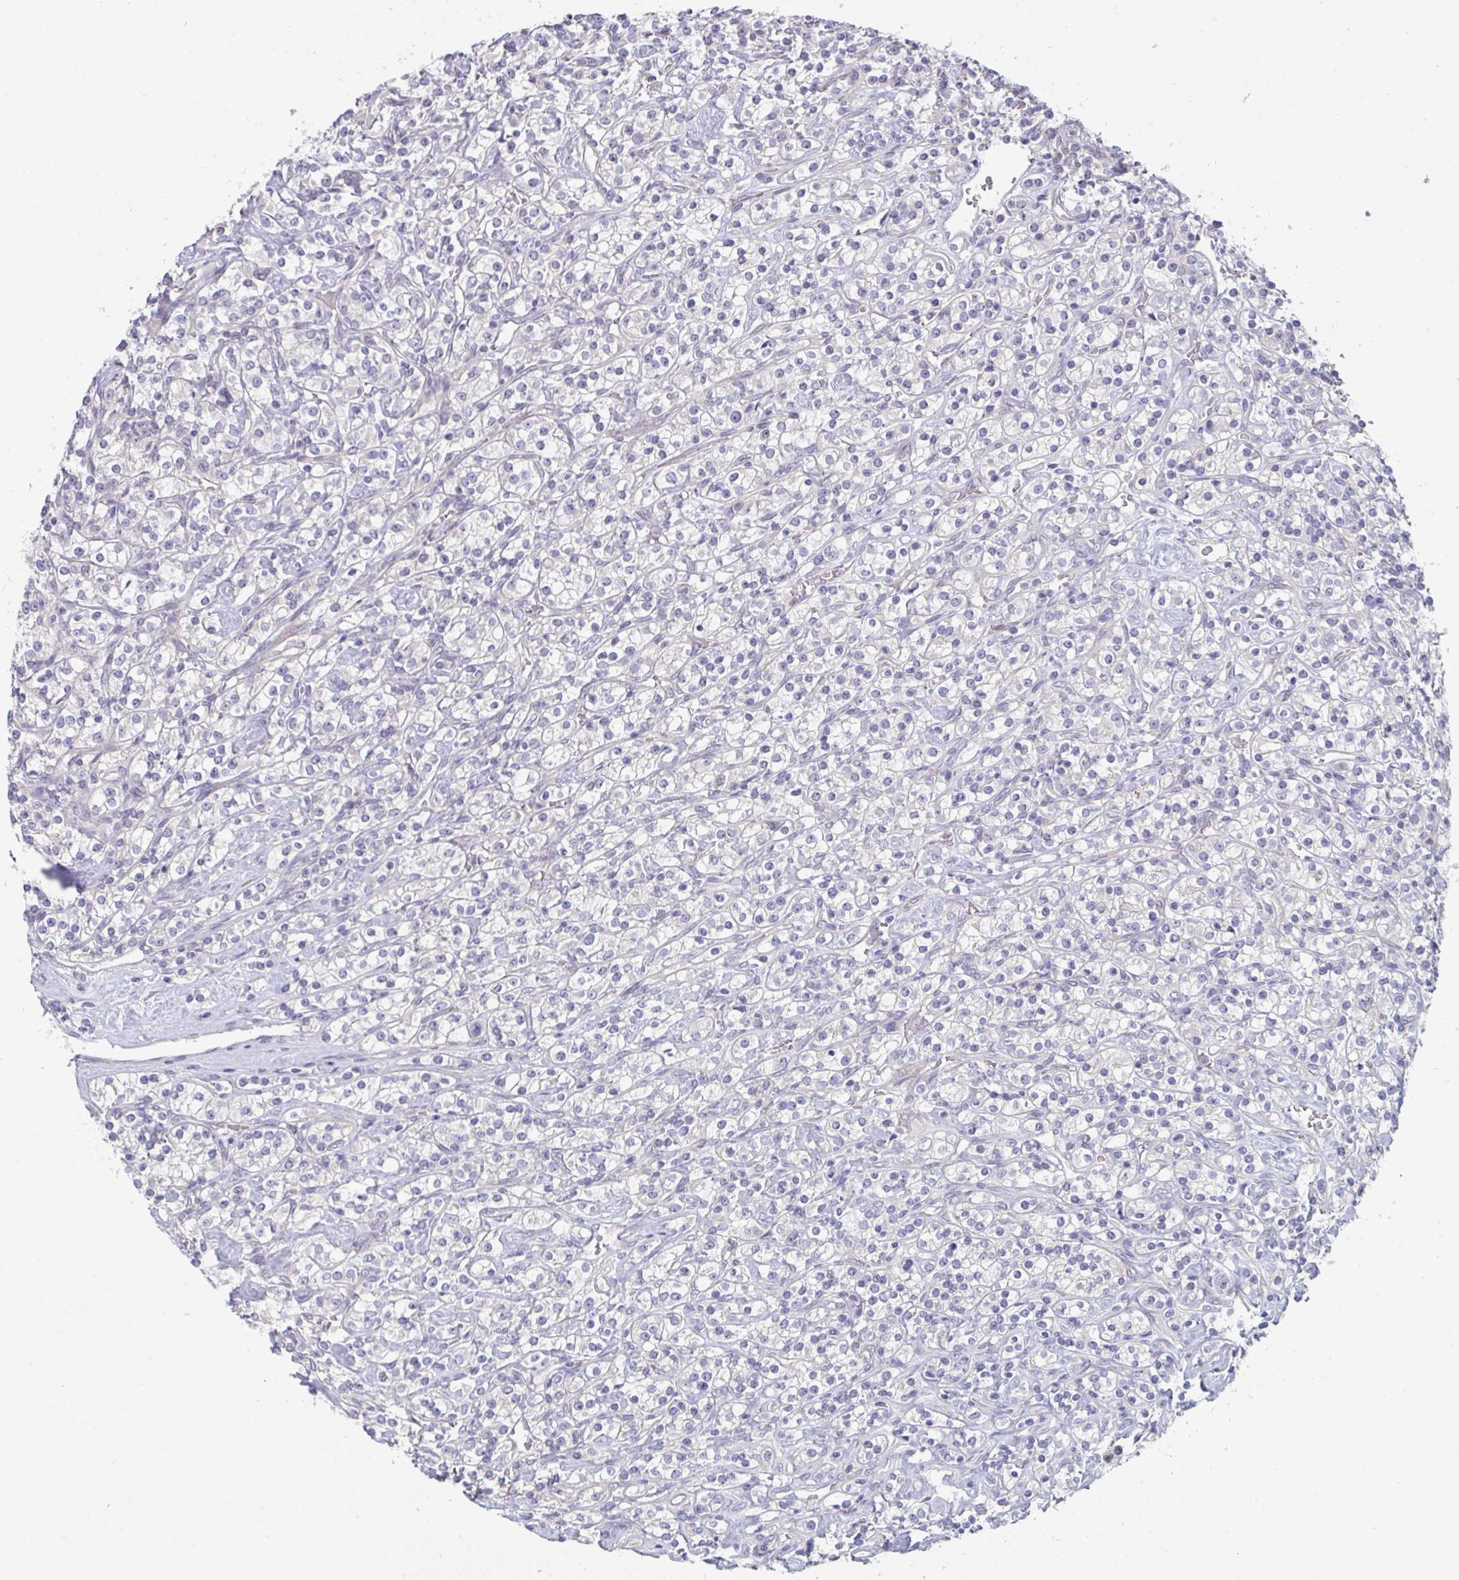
{"staining": {"intensity": "negative", "quantity": "none", "location": "none"}, "tissue": "renal cancer", "cell_type": "Tumor cells", "image_type": "cancer", "snomed": [{"axis": "morphology", "description": "Adenocarcinoma, NOS"}, {"axis": "topography", "description": "Kidney"}], "caption": "The image shows no significant staining in tumor cells of renal adenocarcinoma.", "gene": "PTPRD", "patient": {"sex": "male", "age": 77}}